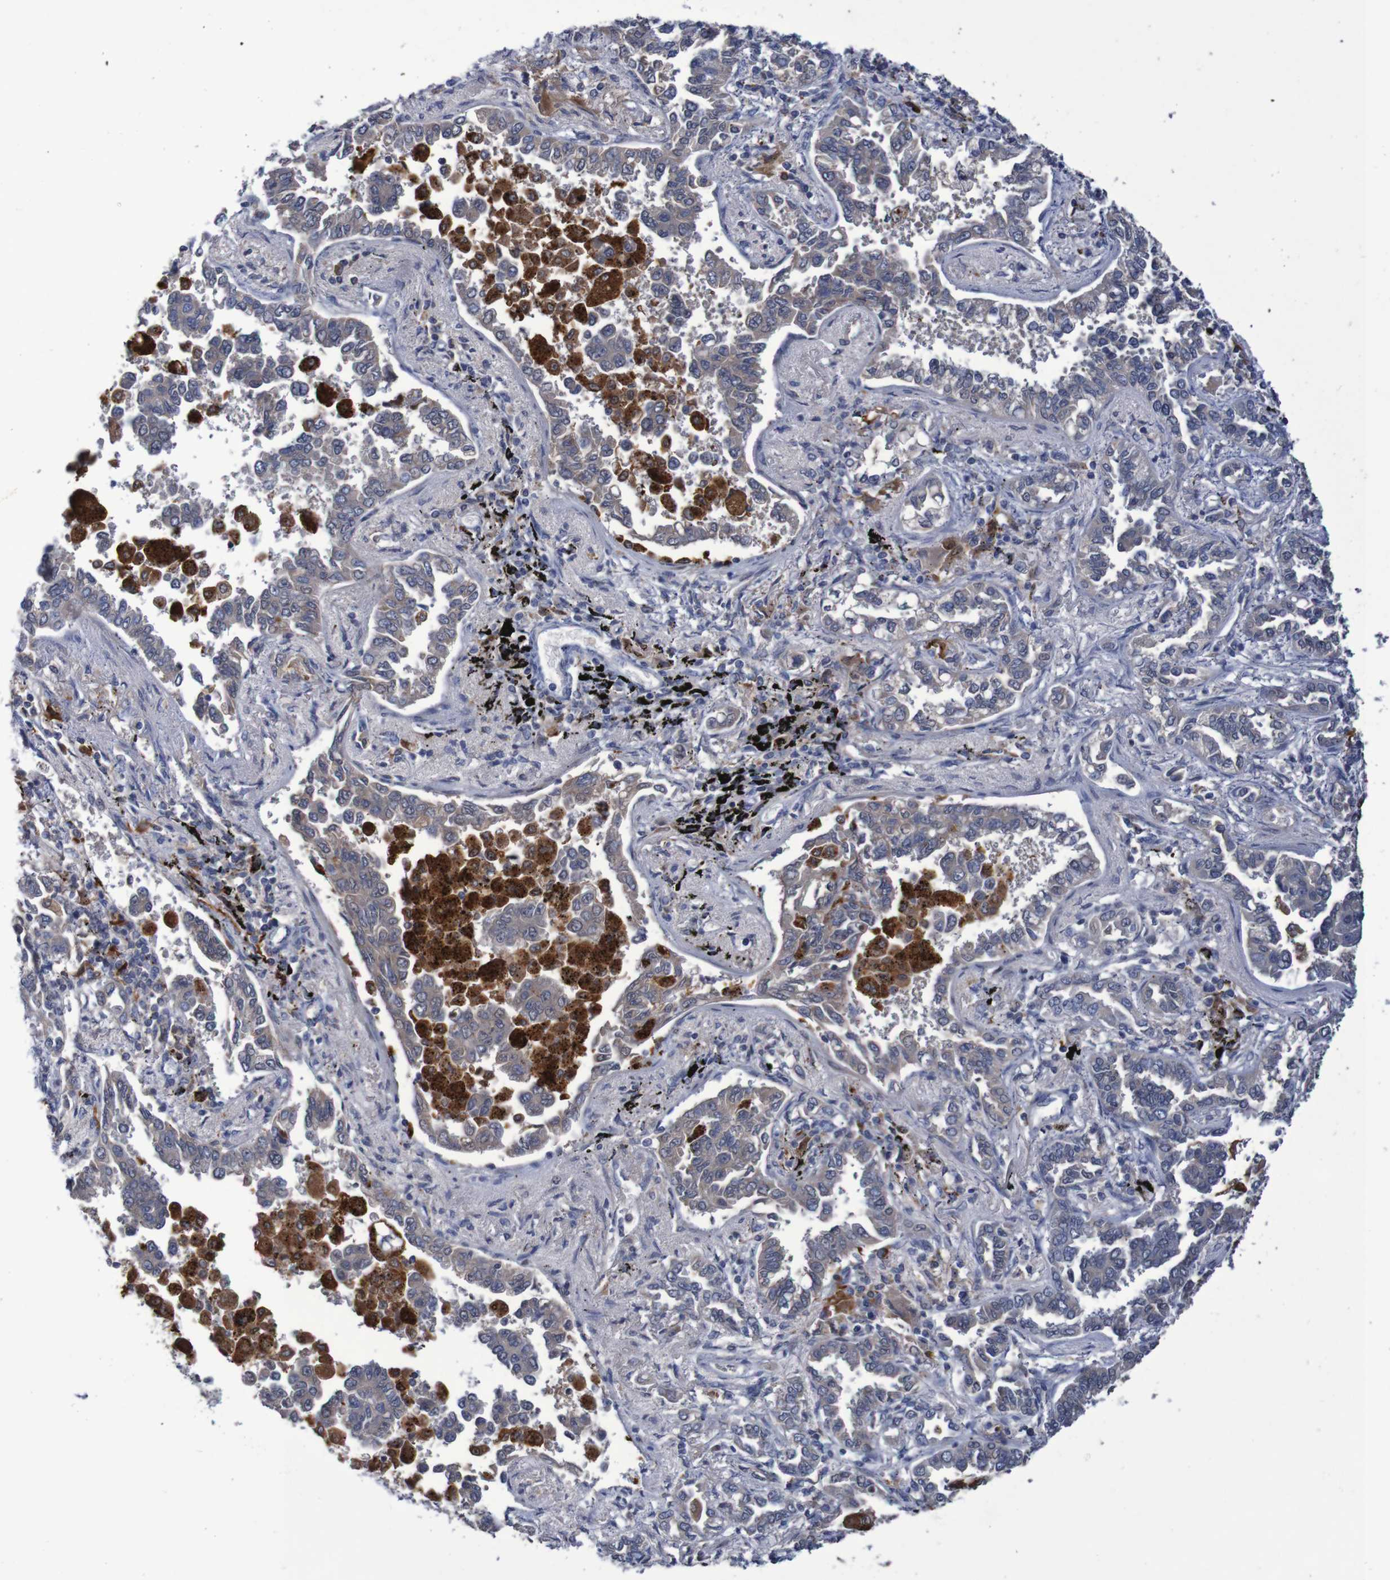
{"staining": {"intensity": "negative", "quantity": "none", "location": "none"}, "tissue": "lung cancer", "cell_type": "Tumor cells", "image_type": "cancer", "snomed": [{"axis": "morphology", "description": "Normal tissue, NOS"}, {"axis": "morphology", "description": "Adenocarcinoma, NOS"}, {"axis": "topography", "description": "Lung"}], "caption": "This micrograph is of lung cancer (adenocarcinoma) stained with immunohistochemistry (IHC) to label a protein in brown with the nuclei are counter-stained blue. There is no positivity in tumor cells.", "gene": "FBP2", "patient": {"sex": "male", "age": 59}}